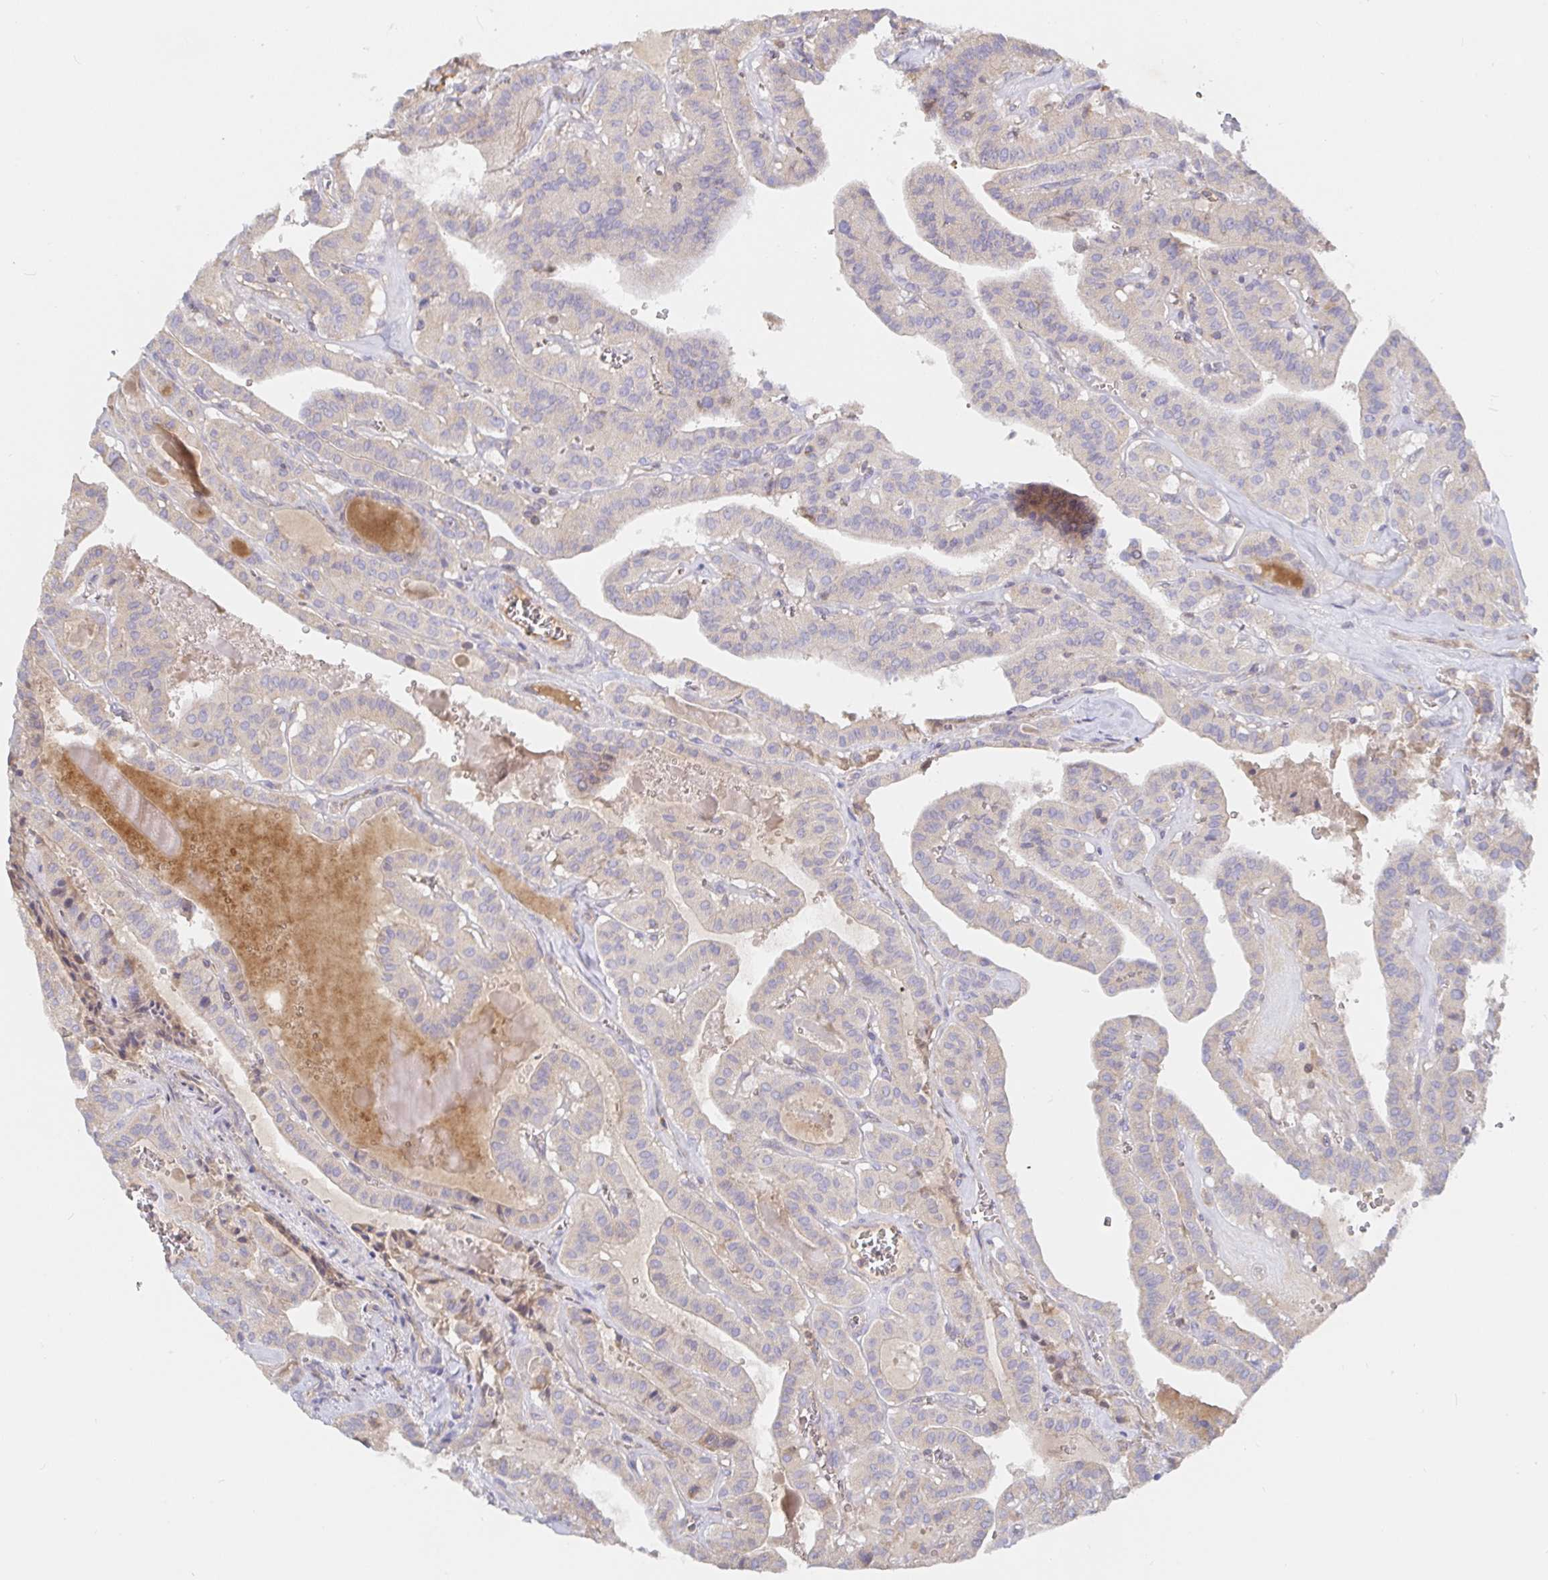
{"staining": {"intensity": "negative", "quantity": "none", "location": "none"}, "tissue": "thyroid cancer", "cell_type": "Tumor cells", "image_type": "cancer", "snomed": [{"axis": "morphology", "description": "Papillary adenocarcinoma, NOS"}, {"axis": "topography", "description": "Thyroid gland"}], "caption": "DAB (3,3'-diaminobenzidine) immunohistochemical staining of thyroid papillary adenocarcinoma displays no significant expression in tumor cells.", "gene": "IRAK2", "patient": {"sex": "male", "age": 52}}